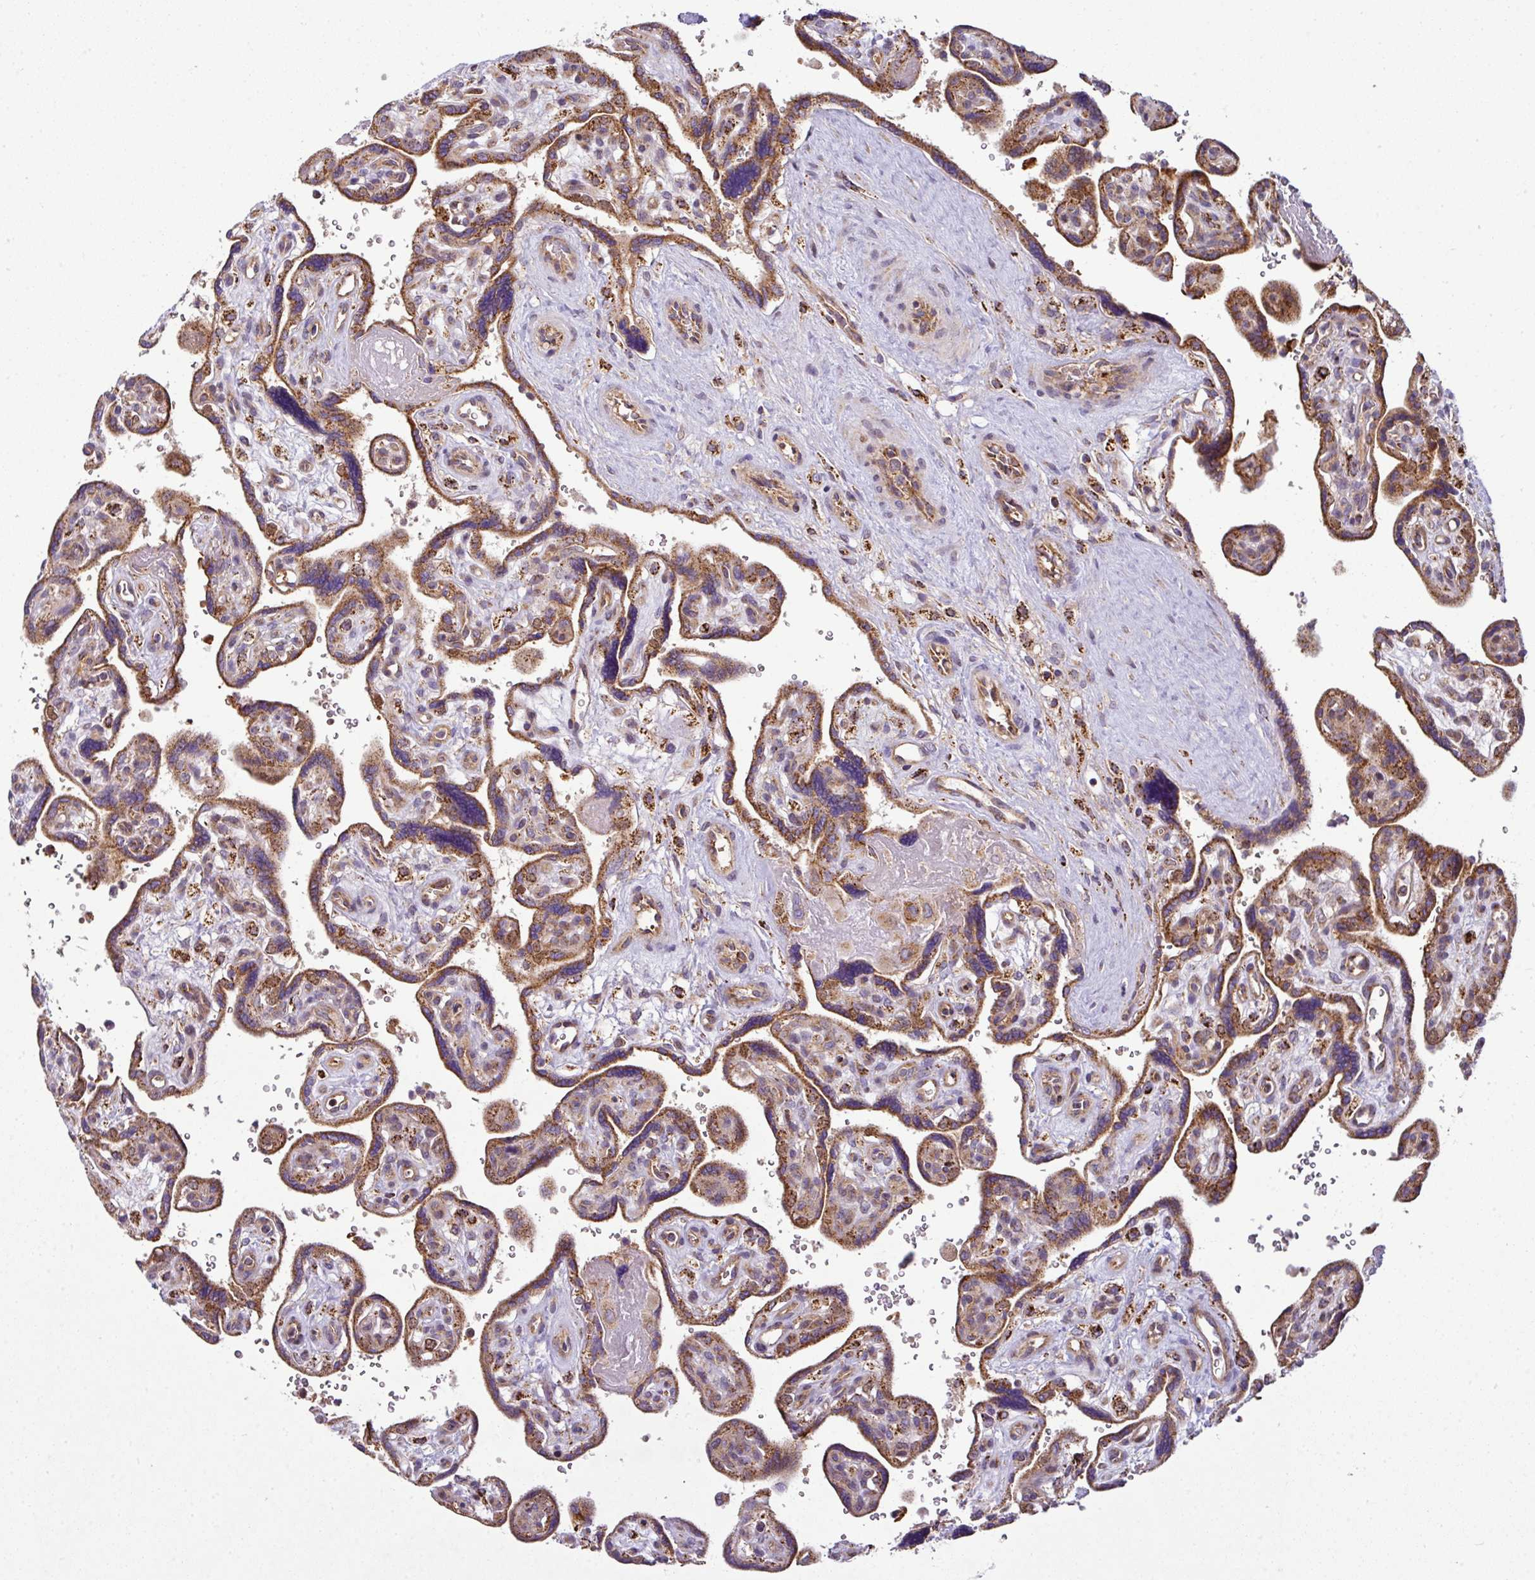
{"staining": {"intensity": "strong", "quantity": ">75%", "location": "cytoplasmic/membranous"}, "tissue": "placenta", "cell_type": "Decidual cells", "image_type": "normal", "snomed": [{"axis": "morphology", "description": "Normal tissue, NOS"}, {"axis": "topography", "description": "Placenta"}], "caption": "A brown stain shows strong cytoplasmic/membranous staining of a protein in decidual cells of benign placenta. The protein is shown in brown color, while the nuclei are stained blue.", "gene": "PRELID3B", "patient": {"sex": "female", "age": 39}}